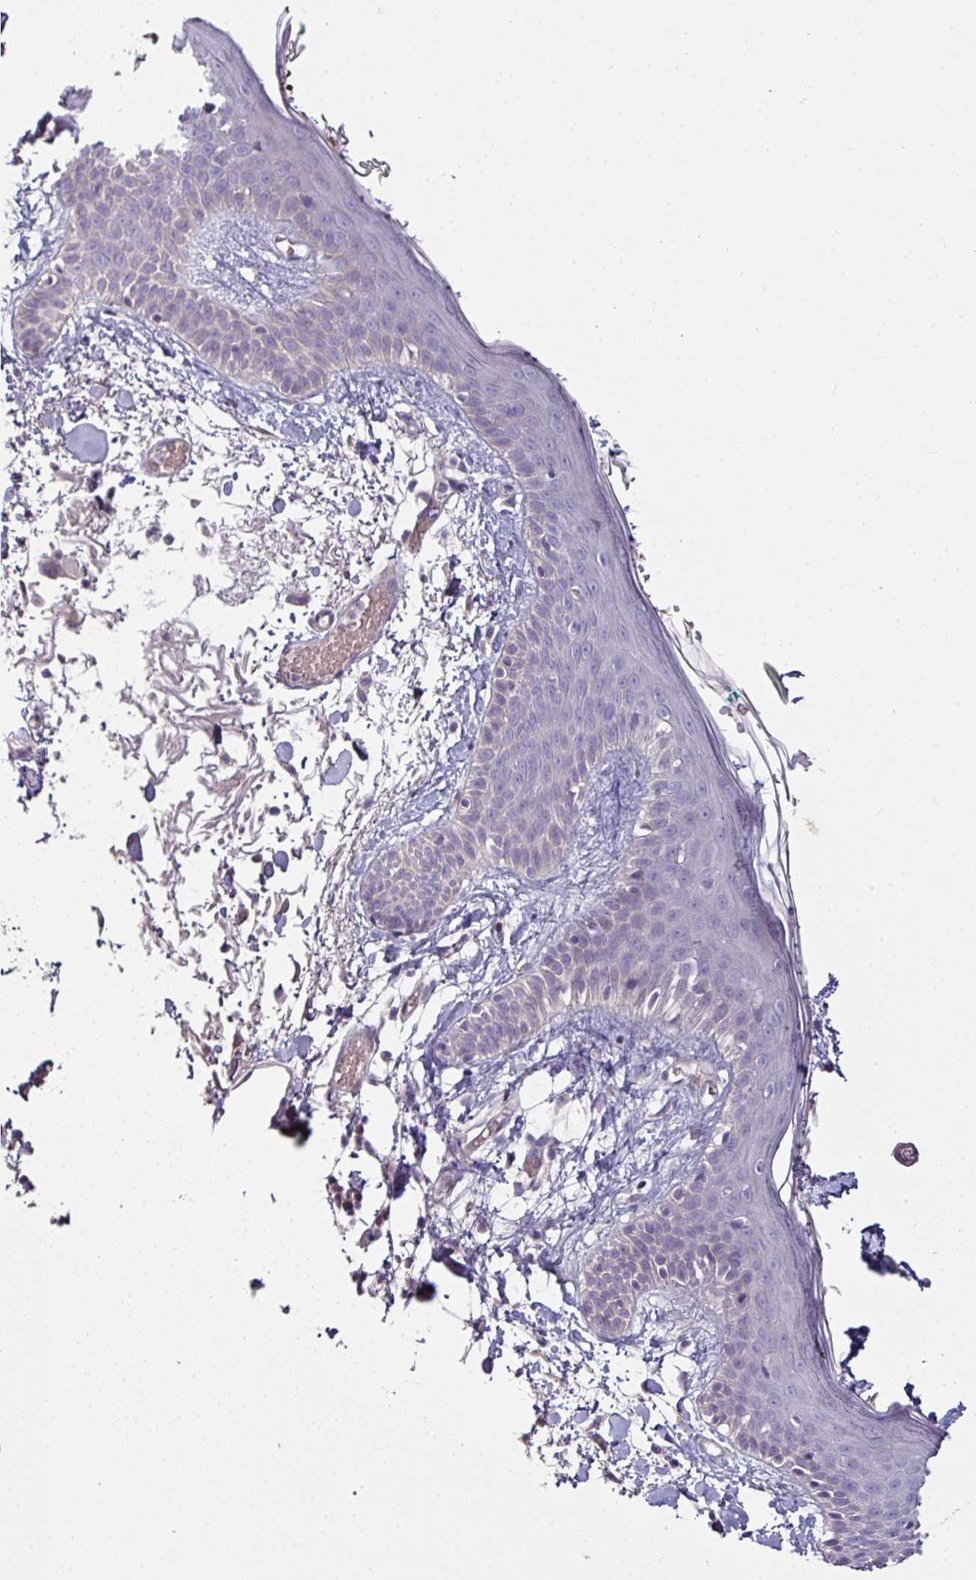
{"staining": {"intensity": "negative", "quantity": "none", "location": "none"}, "tissue": "skin", "cell_type": "Fibroblasts", "image_type": "normal", "snomed": [{"axis": "morphology", "description": "Normal tissue, NOS"}, {"axis": "topography", "description": "Skin"}], "caption": "Immunohistochemistry of normal human skin demonstrates no staining in fibroblasts.", "gene": "SLAMF6", "patient": {"sex": "male", "age": 79}}